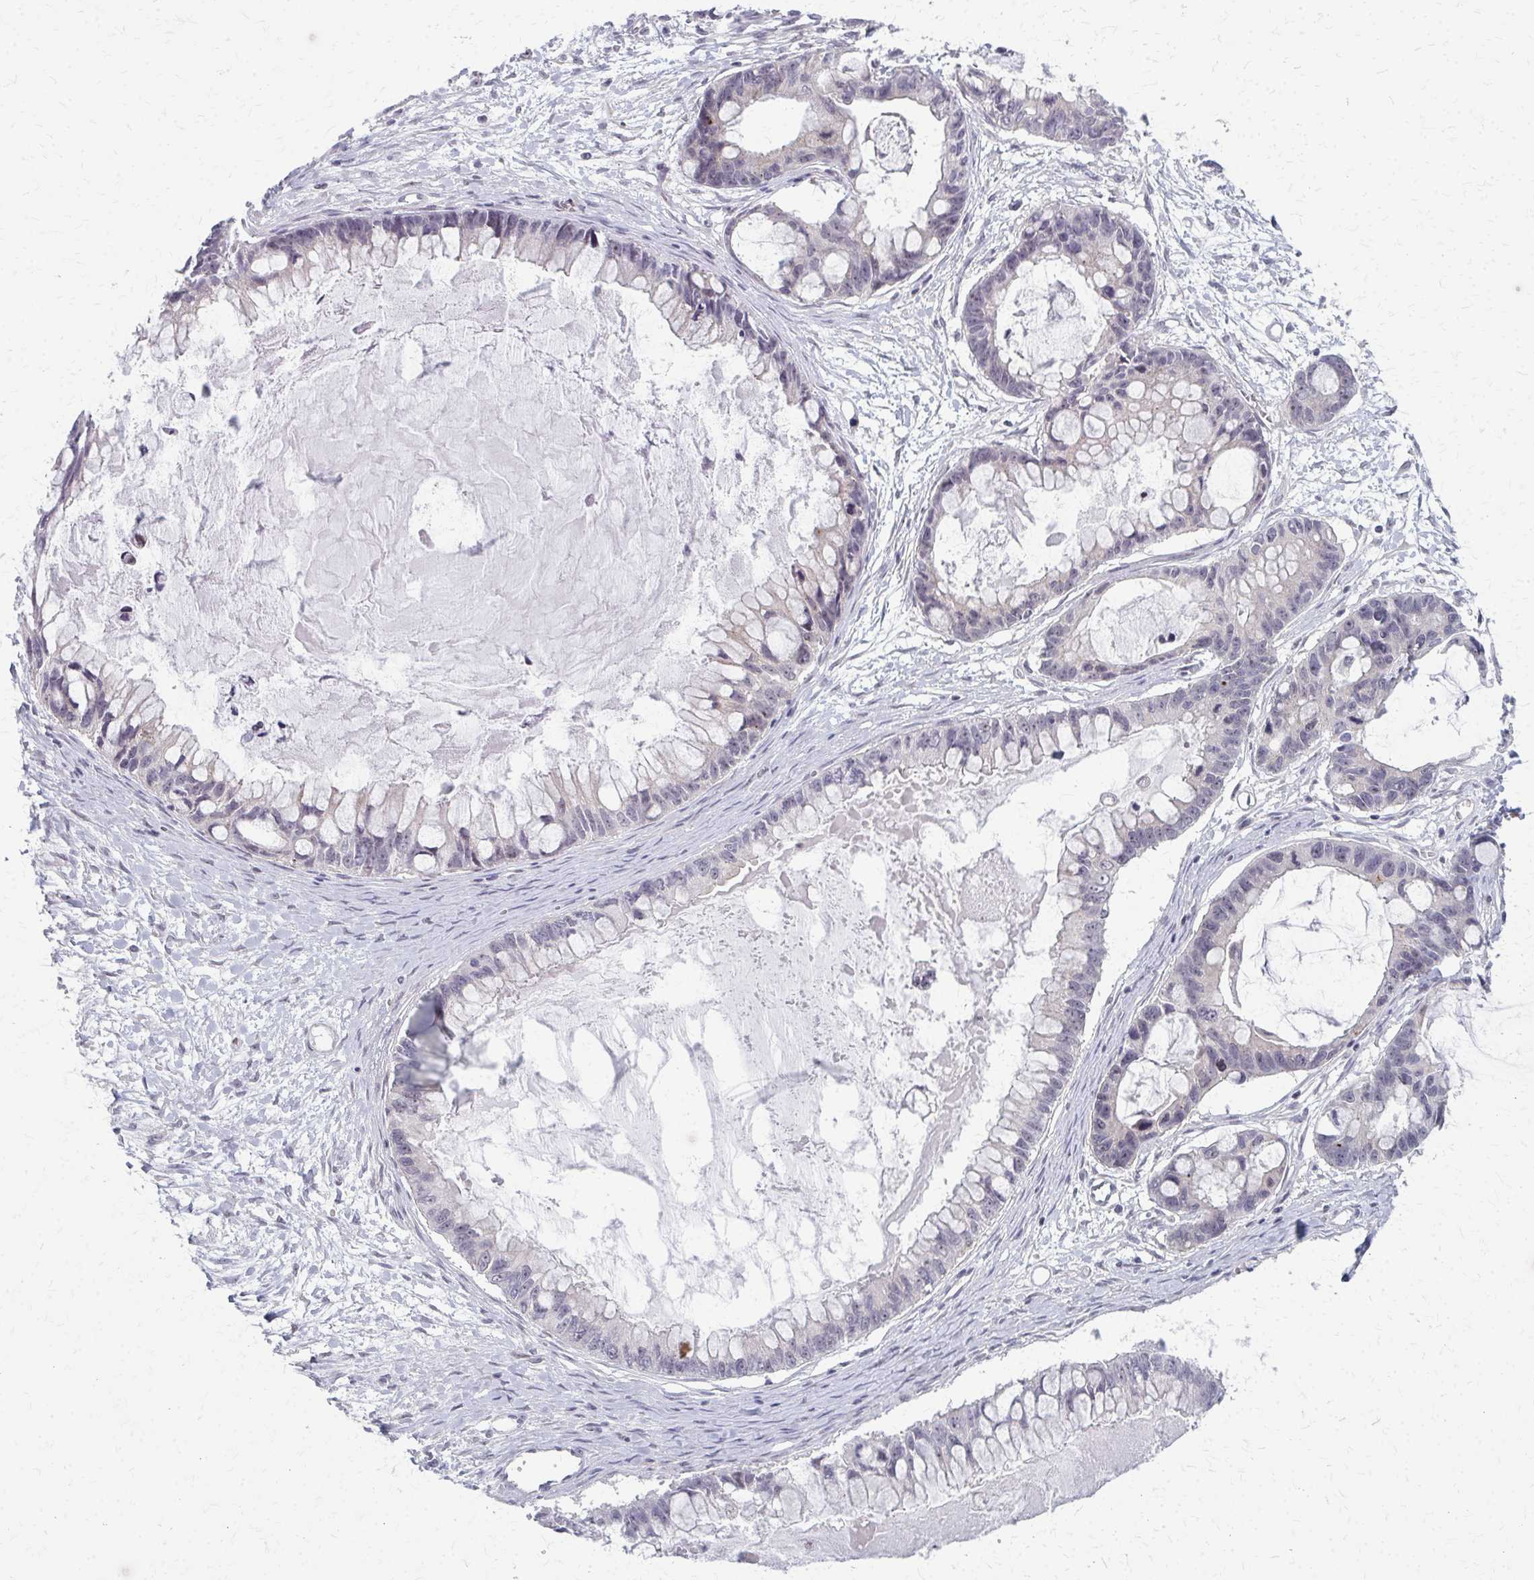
{"staining": {"intensity": "weak", "quantity": "<25%", "location": "nuclear"}, "tissue": "ovarian cancer", "cell_type": "Tumor cells", "image_type": "cancer", "snomed": [{"axis": "morphology", "description": "Cystadenocarcinoma, mucinous, NOS"}, {"axis": "topography", "description": "Ovary"}], "caption": "Immunohistochemical staining of human ovarian cancer demonstrates no significant staining in tumor cells.", "gene": "NUDT16", "patient": {"sex": "female", "age": 63}}